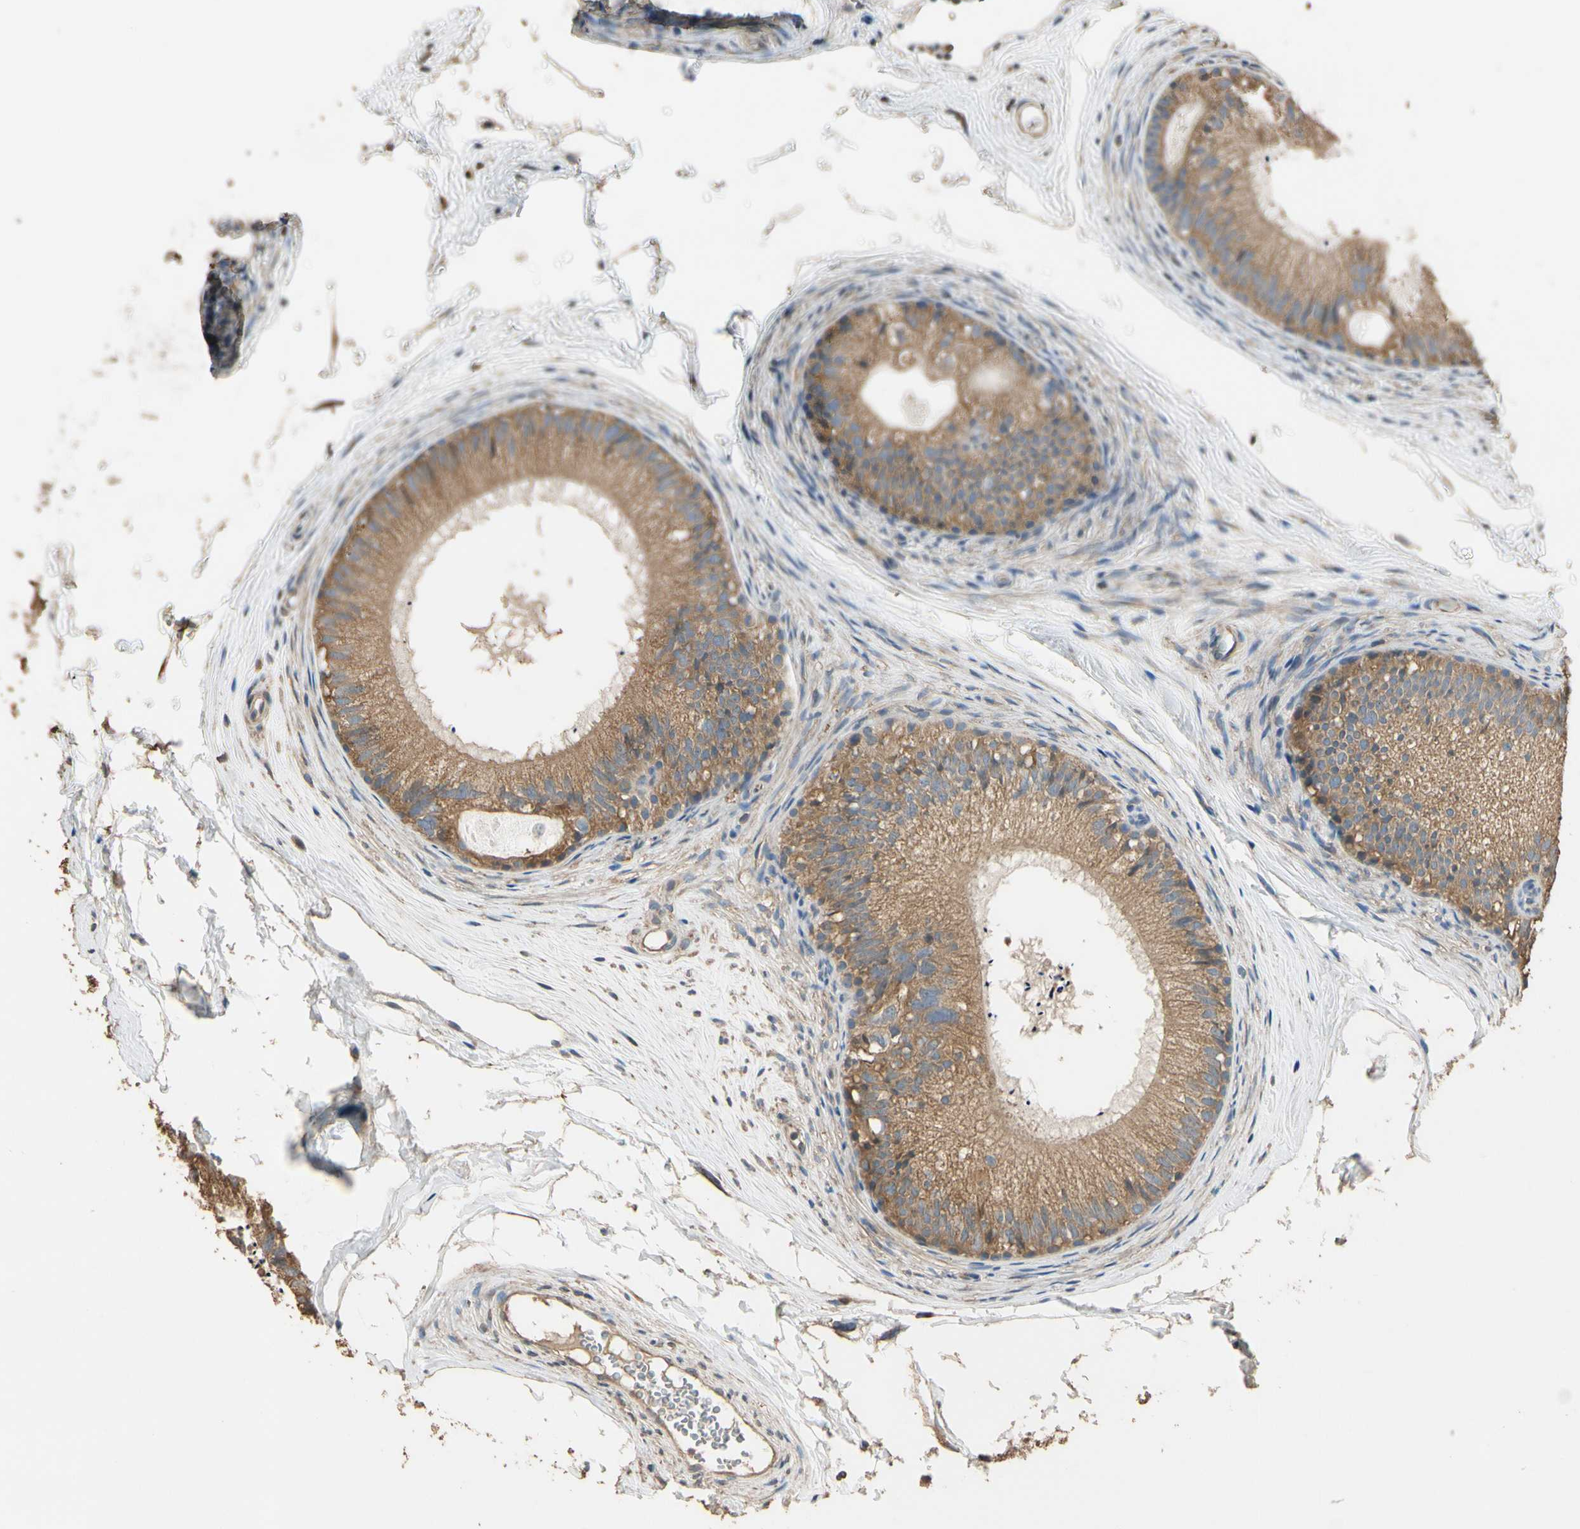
{"staining": {"intensity": "moderate", "quantity": ">75%", "location": "cytoplasmic/membranous"}, "tissue": "epididymis", "cell_type": "Glandular cells", "image_type": "normal", "snomed": [{"axis": "morphology", "description": "Normal tissue, NOS"}, {"axis": "topography", "description": "Epididymis"}], "caption": "Immunohistochemical staining of normal human epididymis demonstrates medium levels of moderate cytoplasmic/membranous staining in approximately >75% of glandular cells.", "gene": "STX18", "patient": {"sex": "male", "age": 56}}